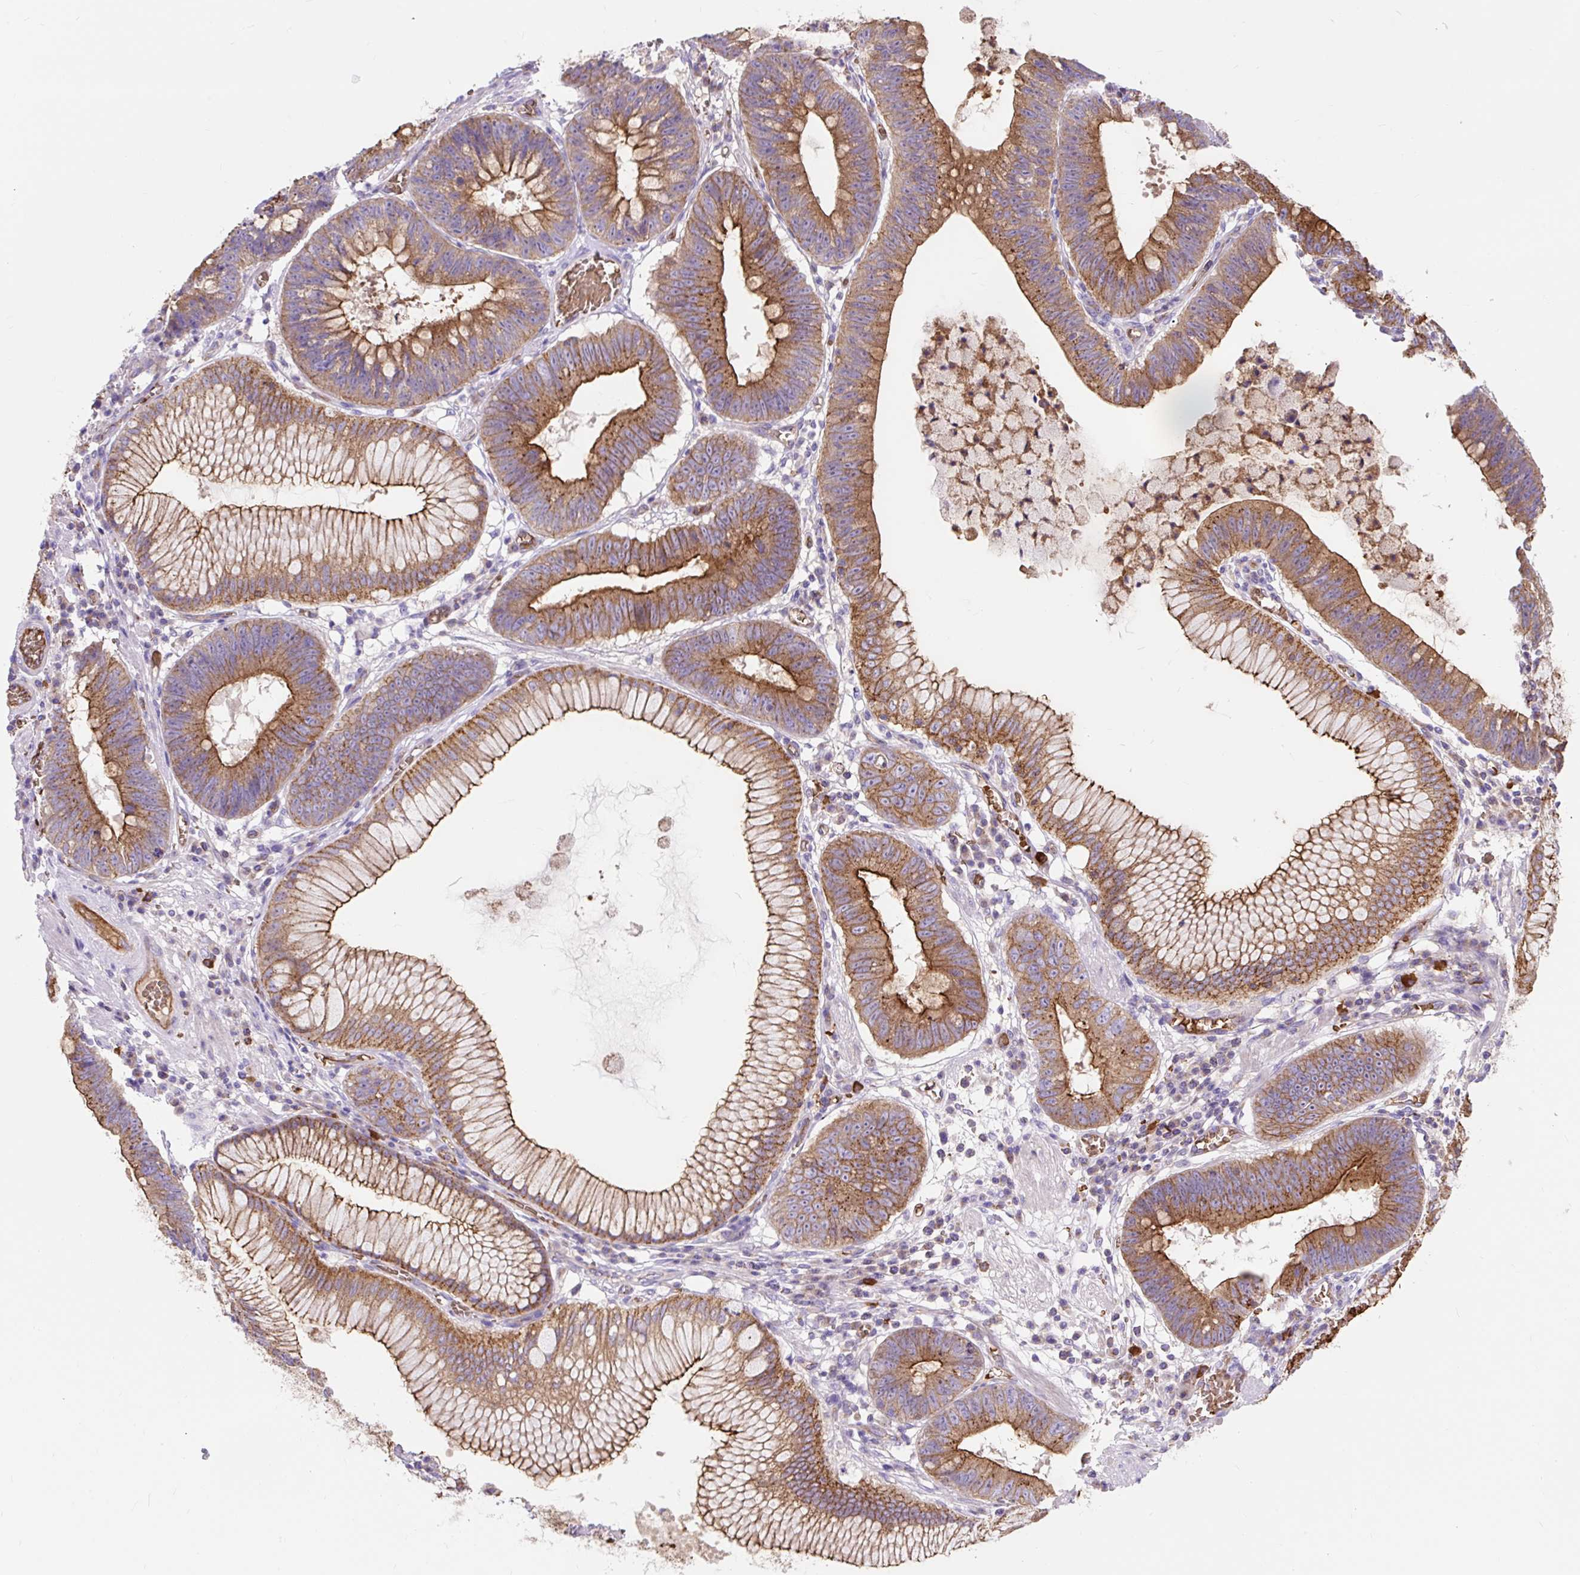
{"staining": {"intensity": "strong", "quantity": ">75%", "location": "cytoplasmic/membranous"}, "tissue": "stomach cancer", "cell_type": "Tumor cells", "image_type": "cancer", "snomed": [{"axis": "morphology", "description": "Adenocarcinoma, NOS"}, {"axis": "topography", "description": "Stomach"}], "caption": "There is high levels of strong cytoplasmic/membranous staining in tumor cells of stomach cancer (adenocarcinoma), as demonstrated by immunohistochemical staining (brown color).", "gene": "HIP1R", "patient": {"sex": "male", "age": 59}}